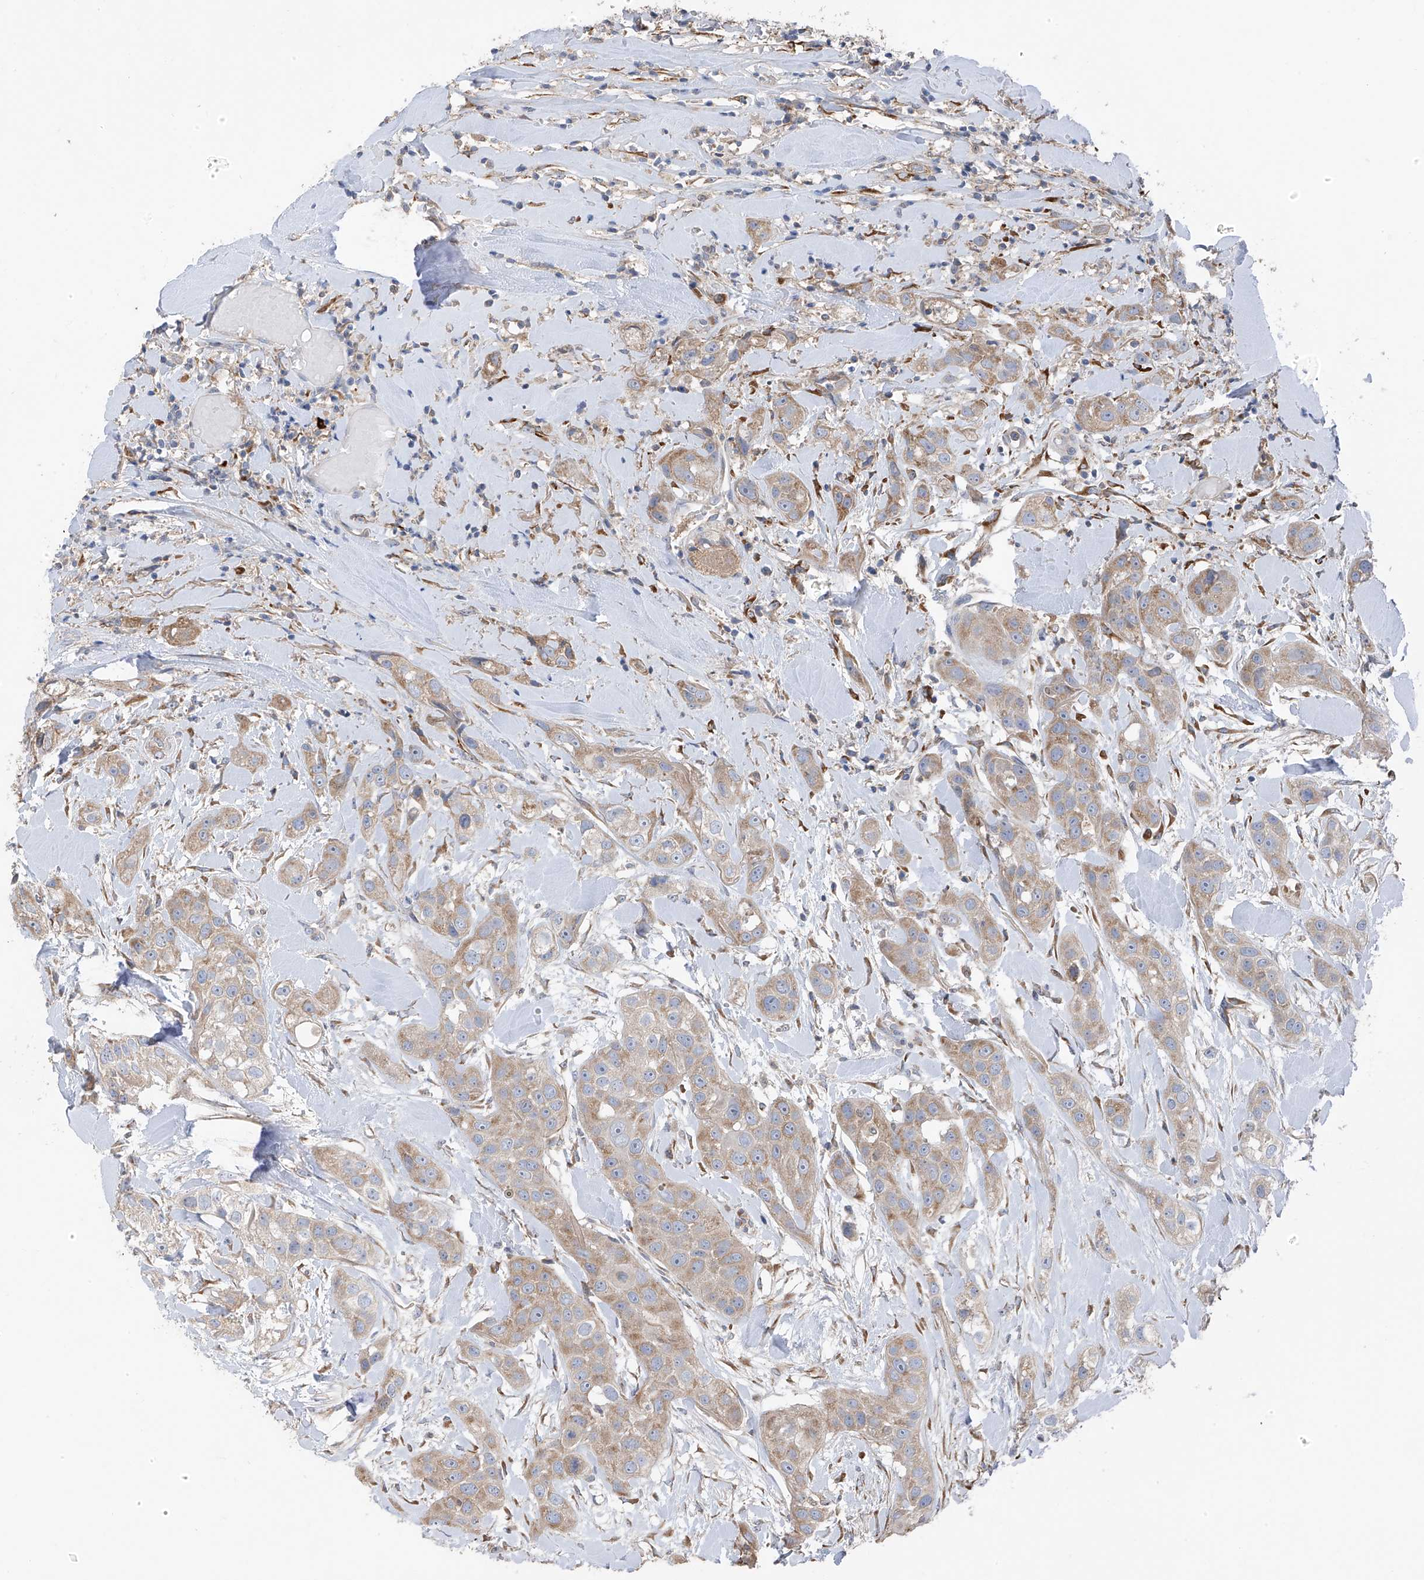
{"staining": {"intensity": "moderate", "quantity": ">75%", "location": "cytoplasmic/membranous"}, "tissue": "head and neck cancer", "cell_type": "Tumor cells", "image_type": "cancer", "snomed": [{"axis": "morphology", "description": "Normal tissue, NOS"}, {"axis": "morphology", "description": "Squamous cell carcinoma, NOS"}, {"axis": "topography", "description": "Skeletal muscle"}, {"axis": "topography", "description": "Head-Neck"}], "caption": "Squamous cell carcinoma (head and neck) stained with IHC displays moderate cytoplasmic/membranous expression in approximately >75% of tumor cells.", "gene": "GALNTL6", "patient": {"sex": "male", "age": 51}}